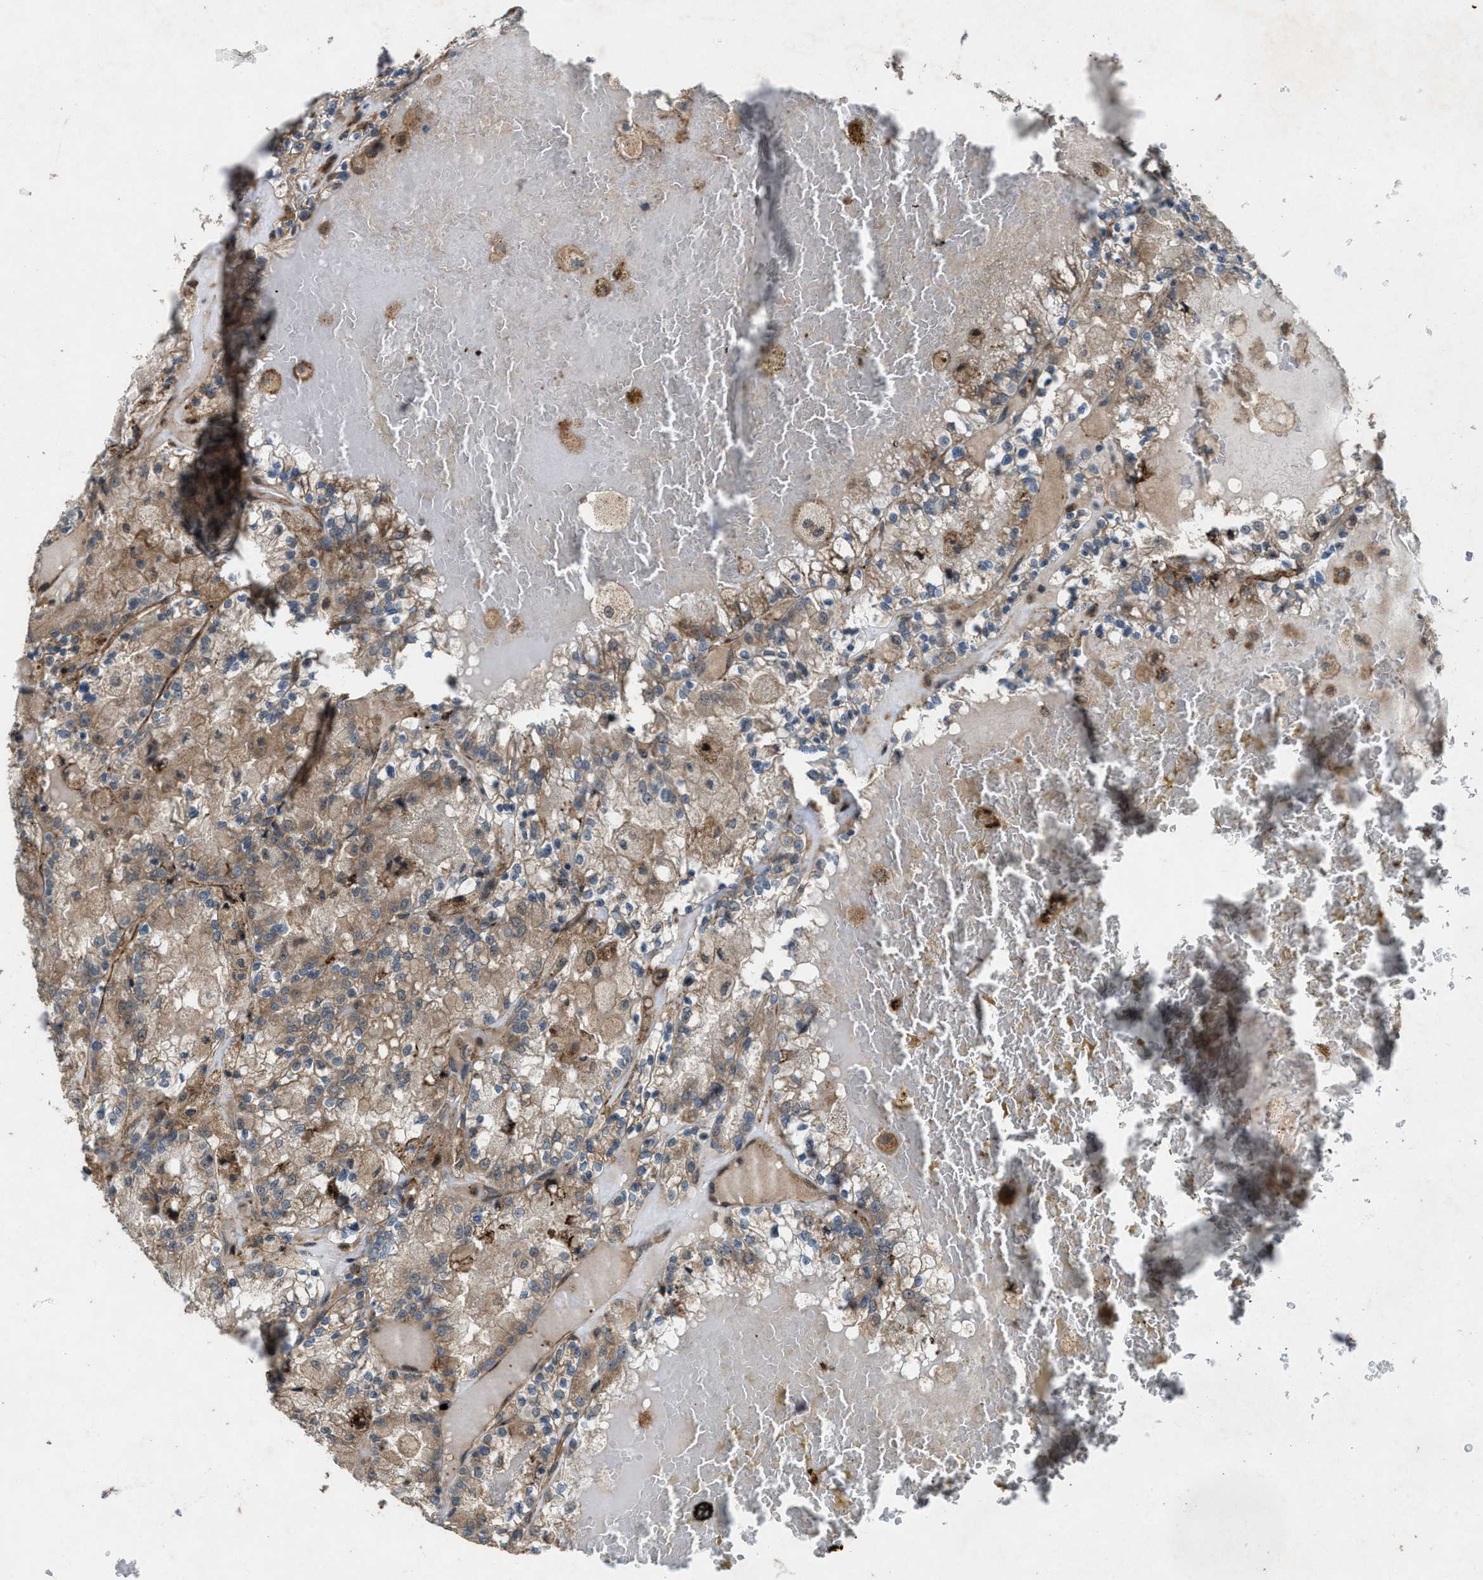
{"staining": {"intensity": "moderate", "quantity": ">75%", "location": "cytoplasmic/membranous"}, "tissue": "renal cancer", "cell_type": "Tumor cells", "image_type": "cancer", "snomed": [{"axis": "morphology", "description": "Adenocarcinoma, NOS"}, {"axis": "topography", "description": "Kidney"}], "caption": "This photomicrograph displays immunohistochemistry (IHC) staining of human adenocarcinoma (renal), with medium moderate cytoplasmic/membranous staining in approximately >75% of tumor cells.", "gene": "LRRC72", "patient": {"sex": "female", "age": 56}}